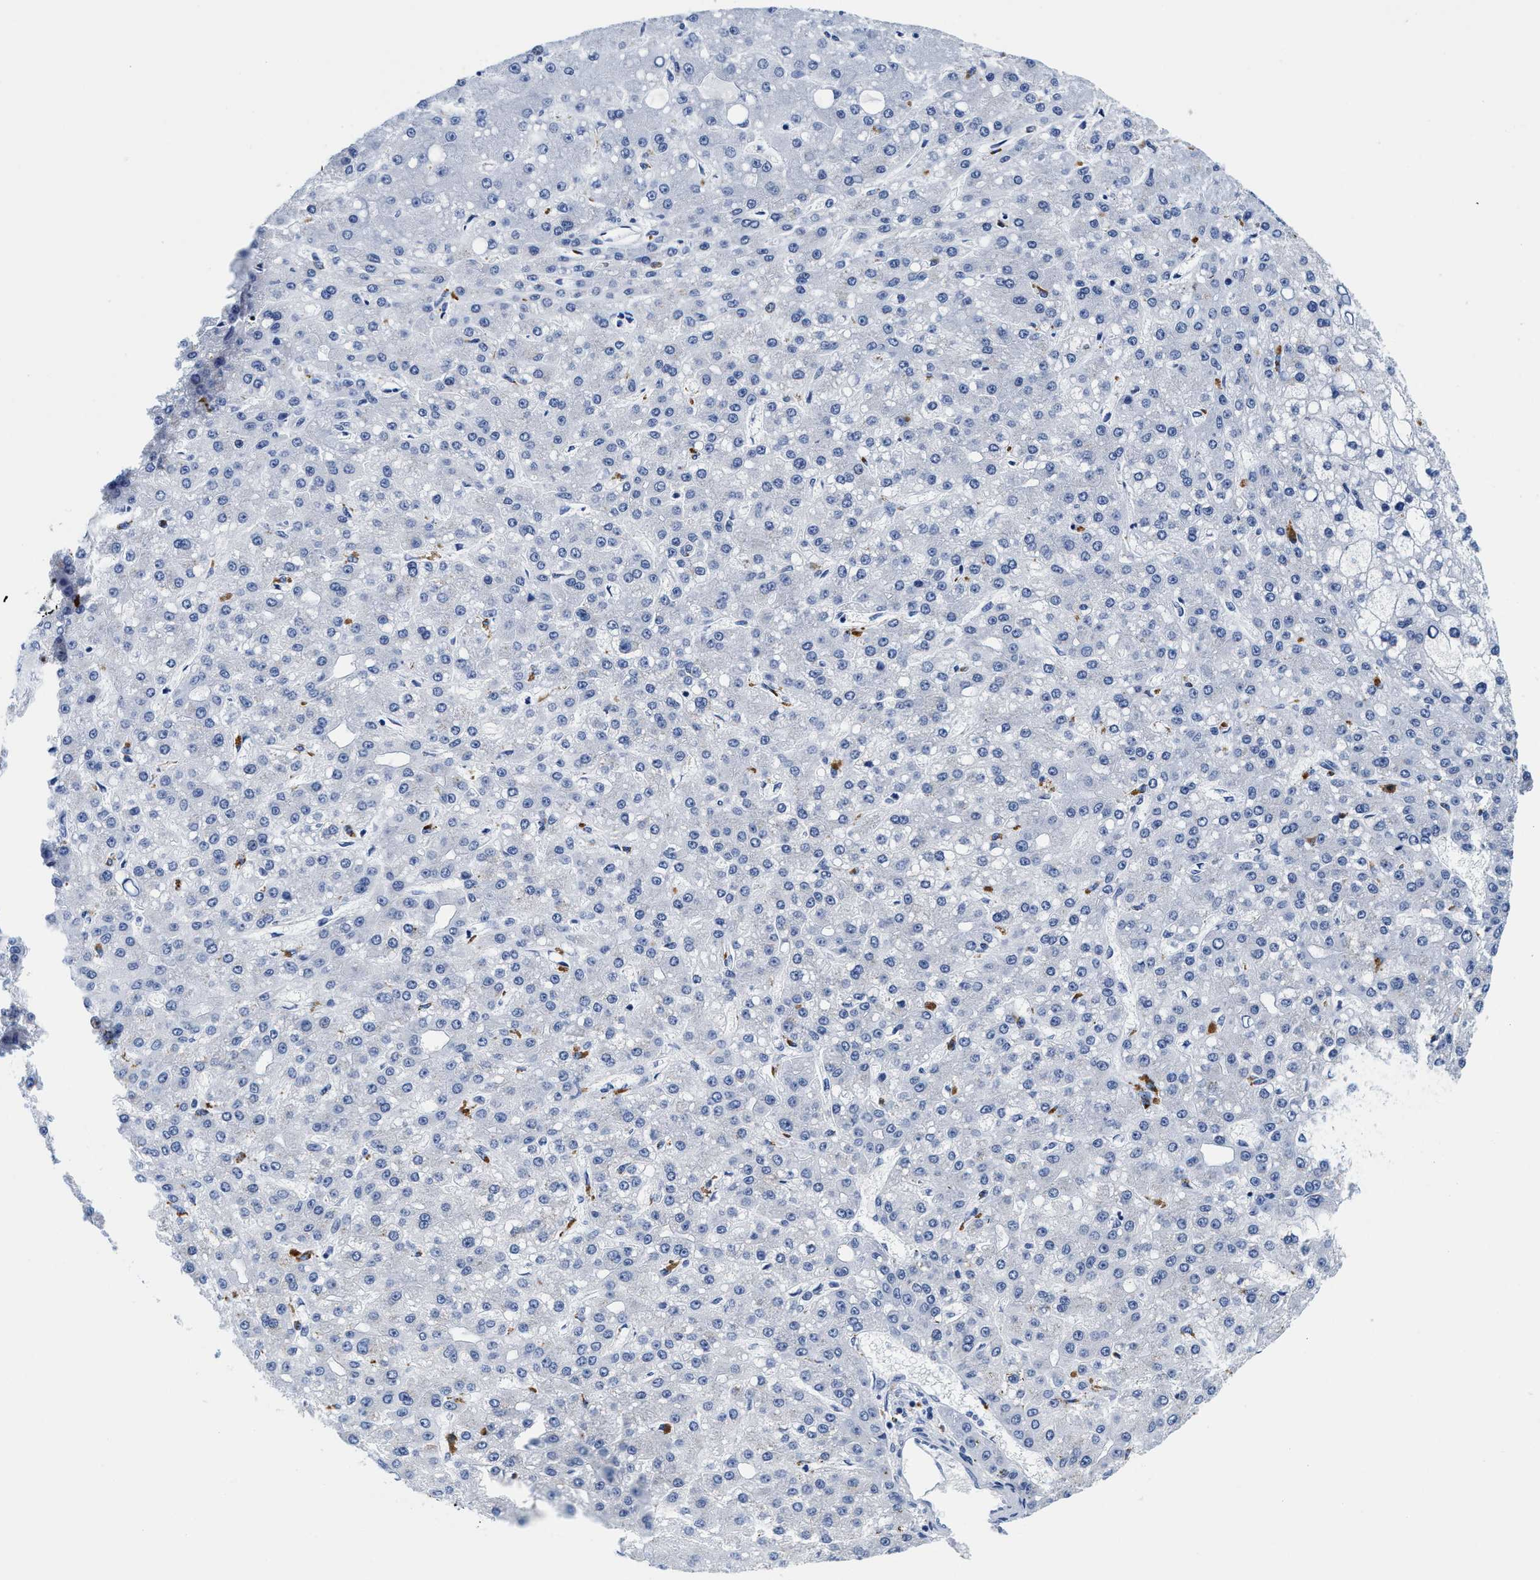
{"staining": {"intensity": "negative", "quantity": "none", "location": "none"}, "tissue": "liver cancer", "cell_type": "Tumor cells", "image_type": "cancer", "snomed": [{"axis": "morphology", "description": "Carcinoma, Hepatocellular, NOS"}, {"axis": "topography", "description": "Liver"}], "caption": "The photomicrograph displays no significant staining in tumor cells of liver cancer (hepatocellular carcinoma).", "gene": "TTC3", "patient": {"sex": "male", "age": 67}}